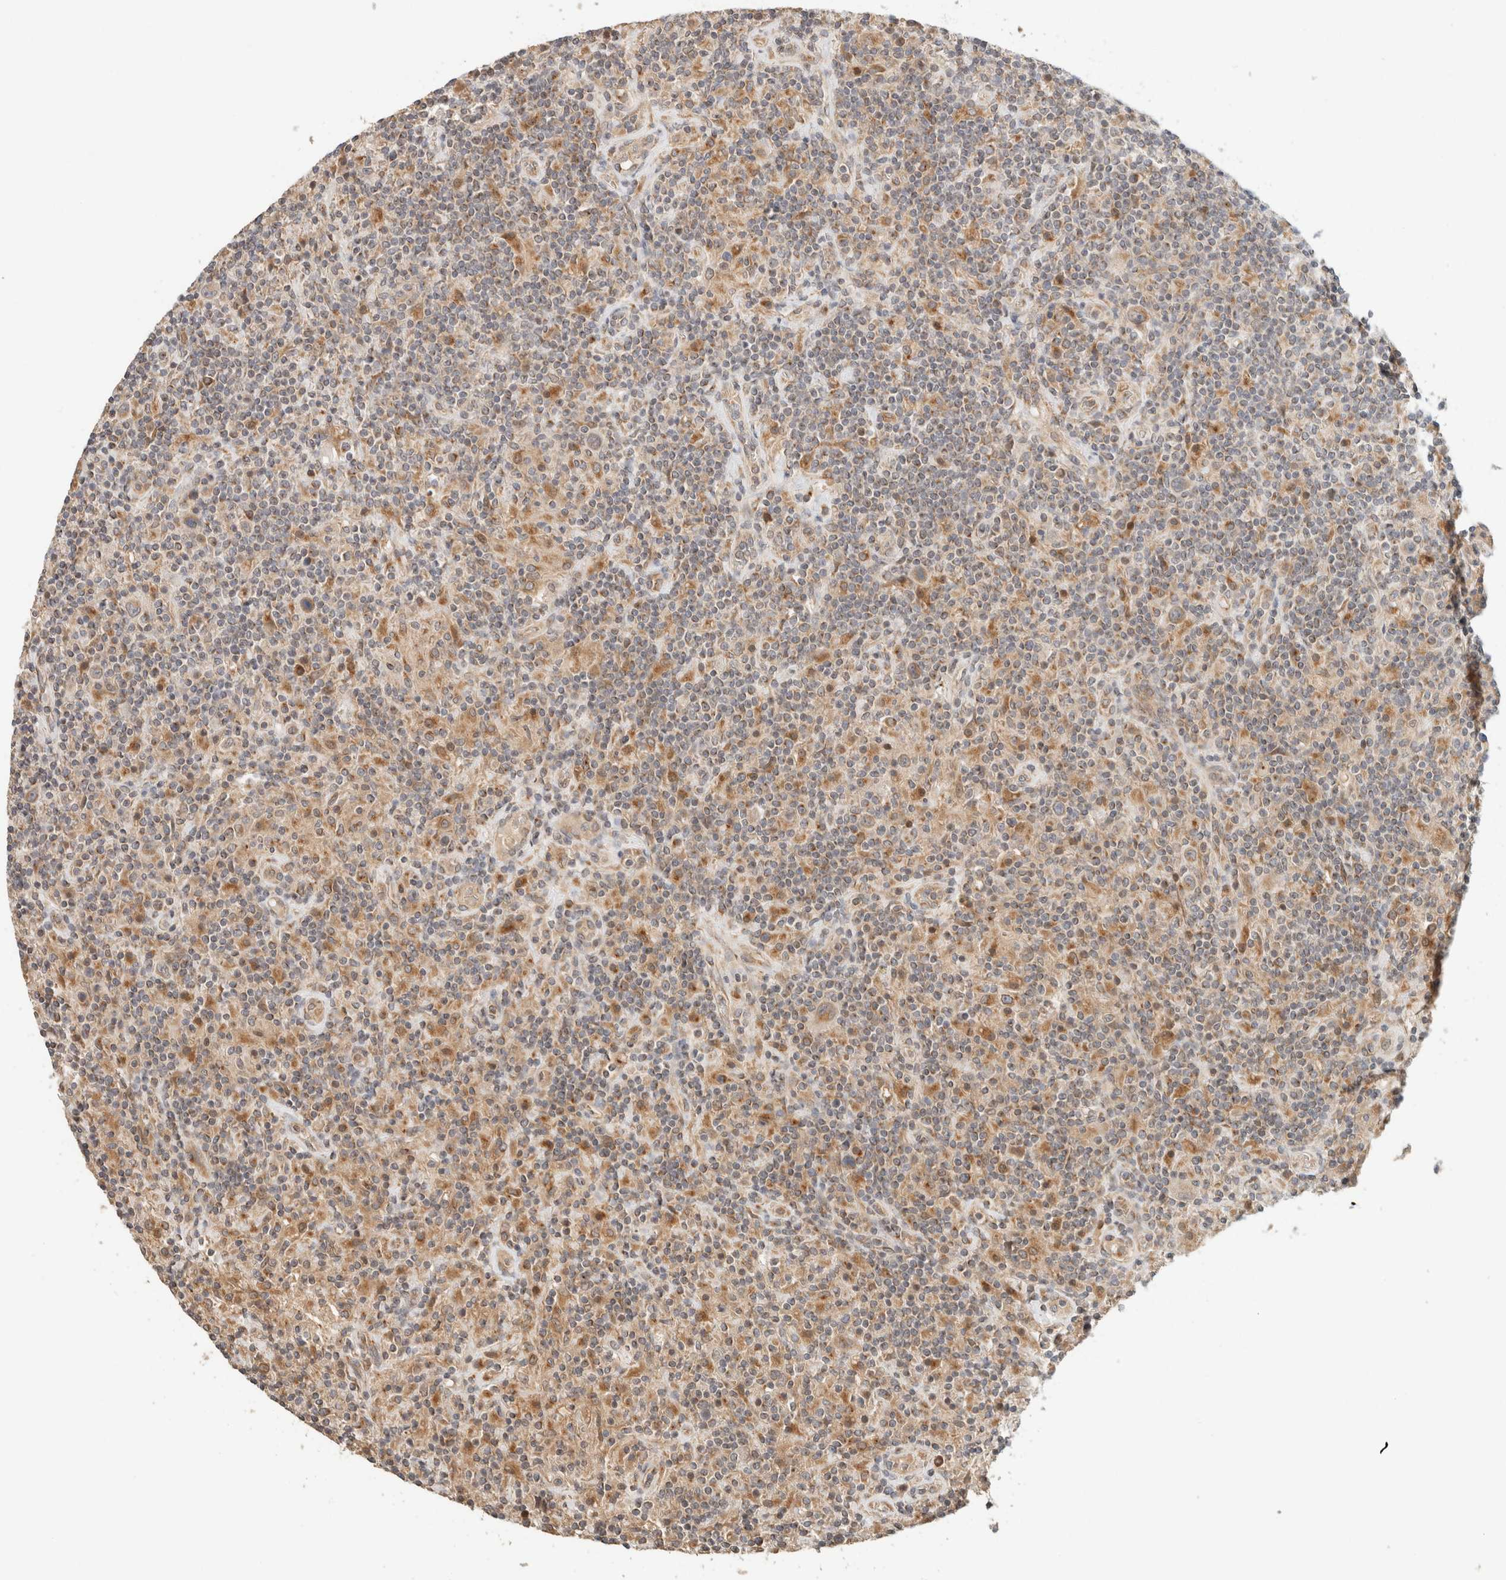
{"staining": {"intensity": "moderate", "quantity": ">75%", "location": "cytoplasmic/membranous"}, "tissue": "lymphoma", "cell_type": "Tumor cells", "image_type": "cancer", "snomed": [{"axis": "morphology", "description": "Hodgkin's disease, NOS"}, {"axis": "topography", "description": "Lymph node"}], "caption": "Immunohistochemical staining of human lymphoma shows medium levels of moderate cytoplasmic/membranous positivity in about >75% of tumor cells. Using DAB (brown) and hematoxylin (blue) stains, captured at high magnification using brightfield microscopy.", "gene": "TACC1", "patient": {"sex": "male", "age": 70}}